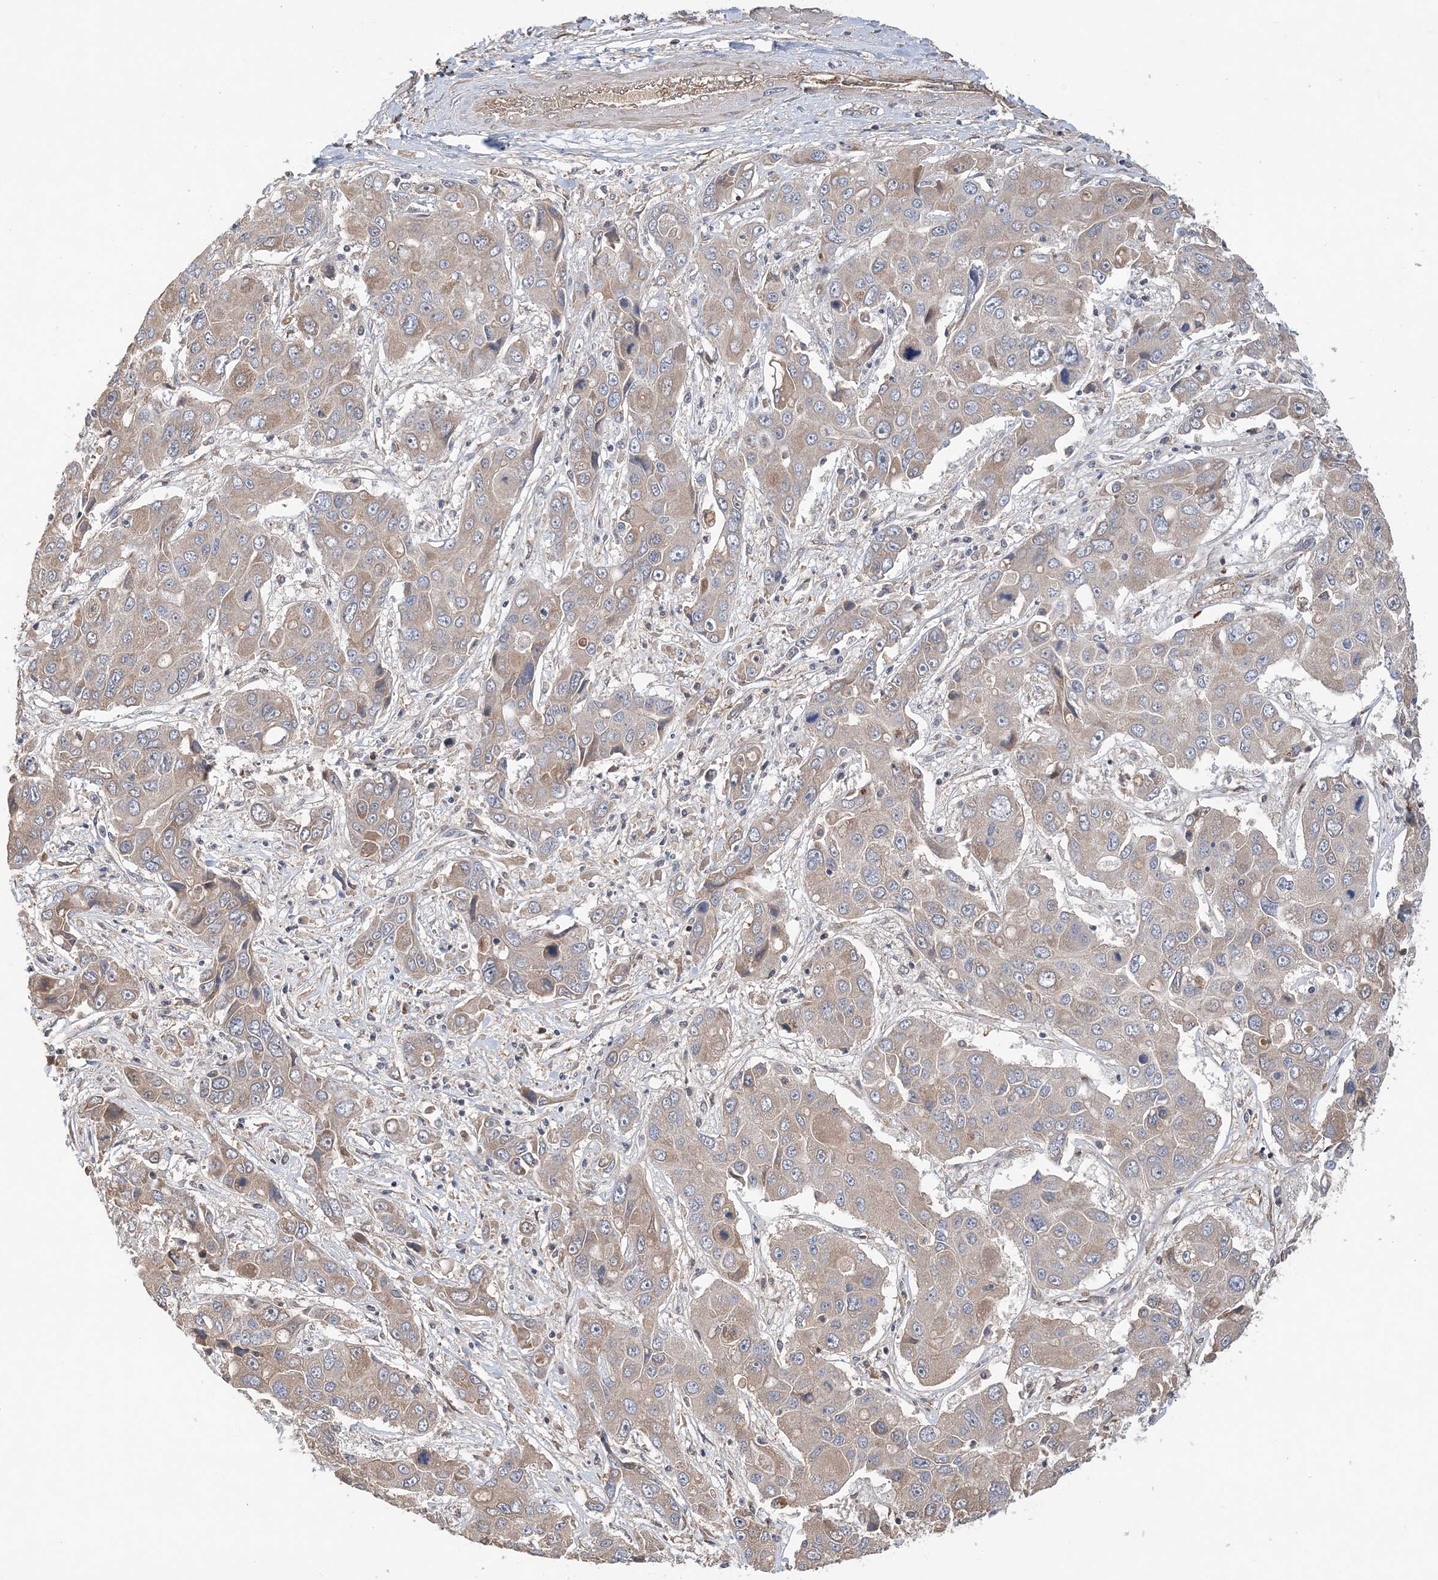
{"staining": {"intensity": "weak", "quantity": "<25%", "location": "cytoplasmic/membranous"}, "tissue": "liver cancer", "cell_type": "Tumor cells", "image_type": "cancer", "snomed": [{"axis": "morphology", "description": "Cholangiocarcinoma"}, {"axis": "topography", "description": "Liver"}], "caption": "There is no significant staining in tumor cells of liver cholangiocarcinoma.", "gene": "SYCP3", "patient": {"sex": "male", "age": 67}}